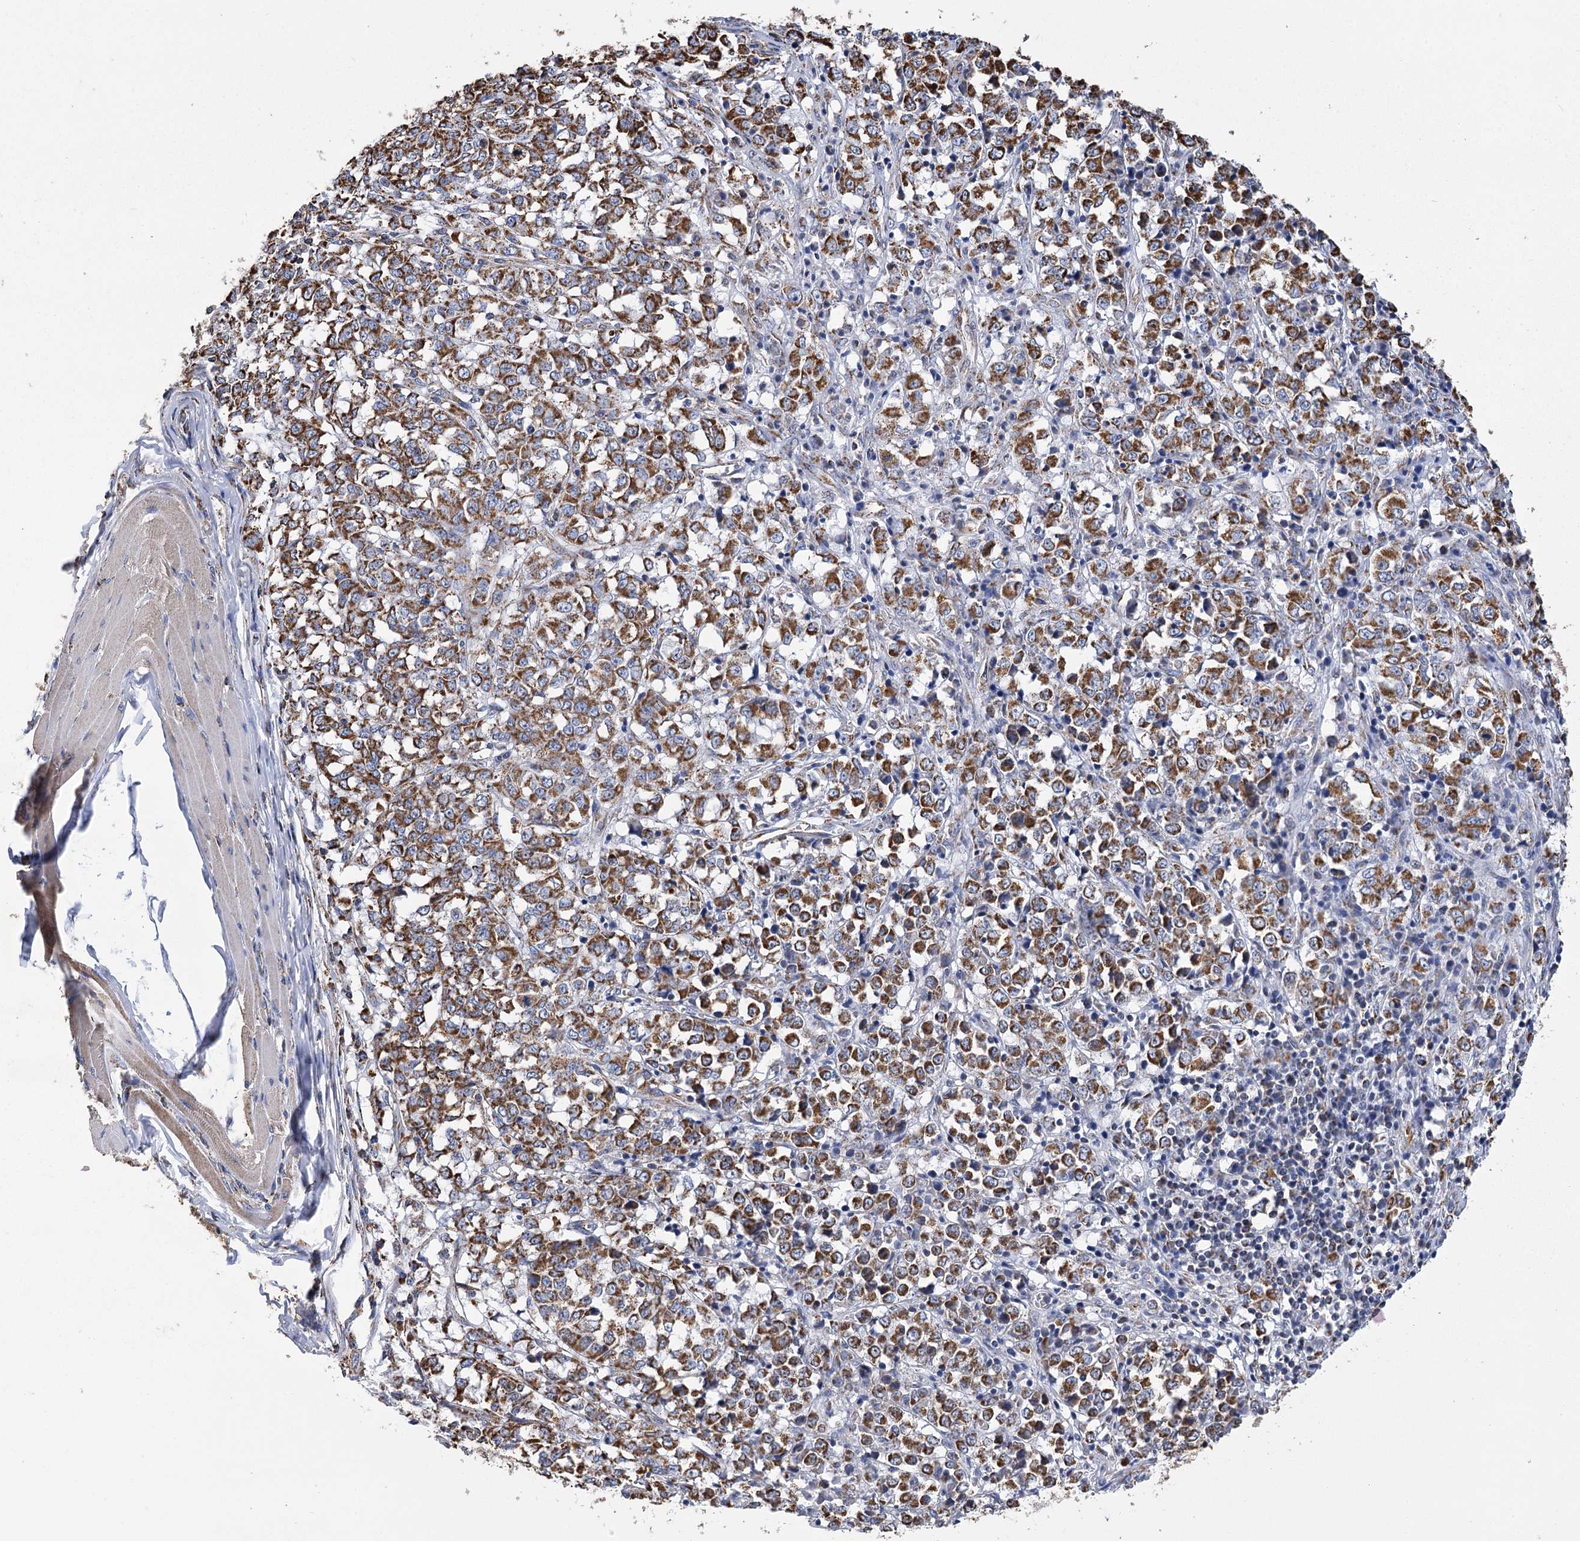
{"staining": {"intensity": "strong", "quantity": ">75%", "location": "cytoplasmic/membranous"}, "tissue": "melanoma", "cell_type": "Tumor cells", "image_type": "cancer", "snomed": [{"axis": "morphology", "description": "Malignant melanoma, NOS"}, {"axis": "topography", "description": "Skin"}], "caption": "A high amount of strong cytoplasmic/membranous positivity is appreciated in about >75% of tumor cells in melanoma tissue.", "gene": "CCDC73", "patient": {"sex": "female", "age": 72}}